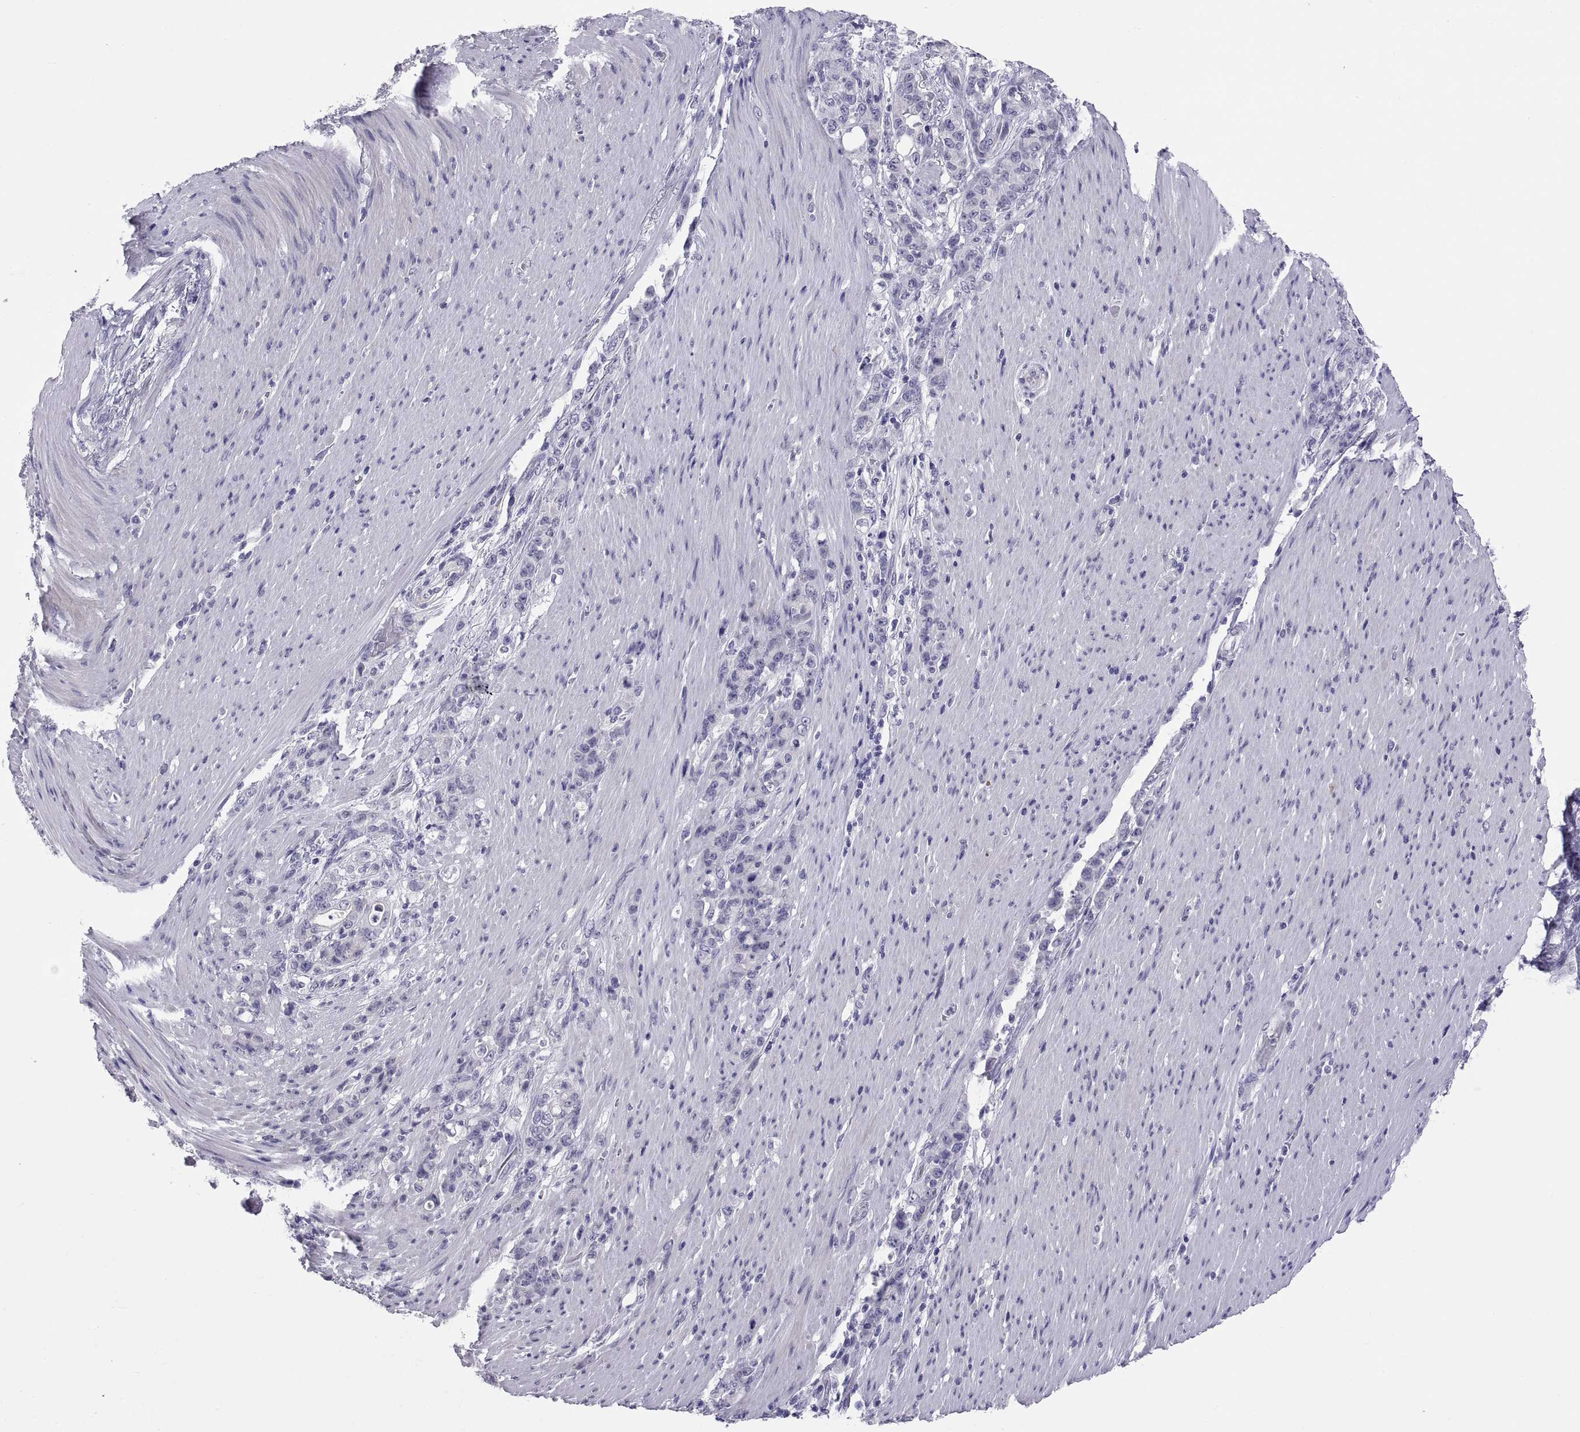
{"staining": {"intensity": "negative", "quantity": "none", "location": "none"}, "tissue": "stomach cancer", "cell_type": "Tumor cells", "image_type": "cancer", "snomed": [{"axis": "morphology", "description": "Adenocarcinoma, NOS"}, {"axis": "topography", "description": "Stomach"}], "caption": "High magnification brightfield microscopy of stomach adenocarcinoma stained with DAB (3,3'-diaminobenzidine) (brown) and counterstained with hematoxylin (blue): tumor cells show no significant expression.", "gene": "TEX13A", "patient": {"sex": "female", "age": 79}}